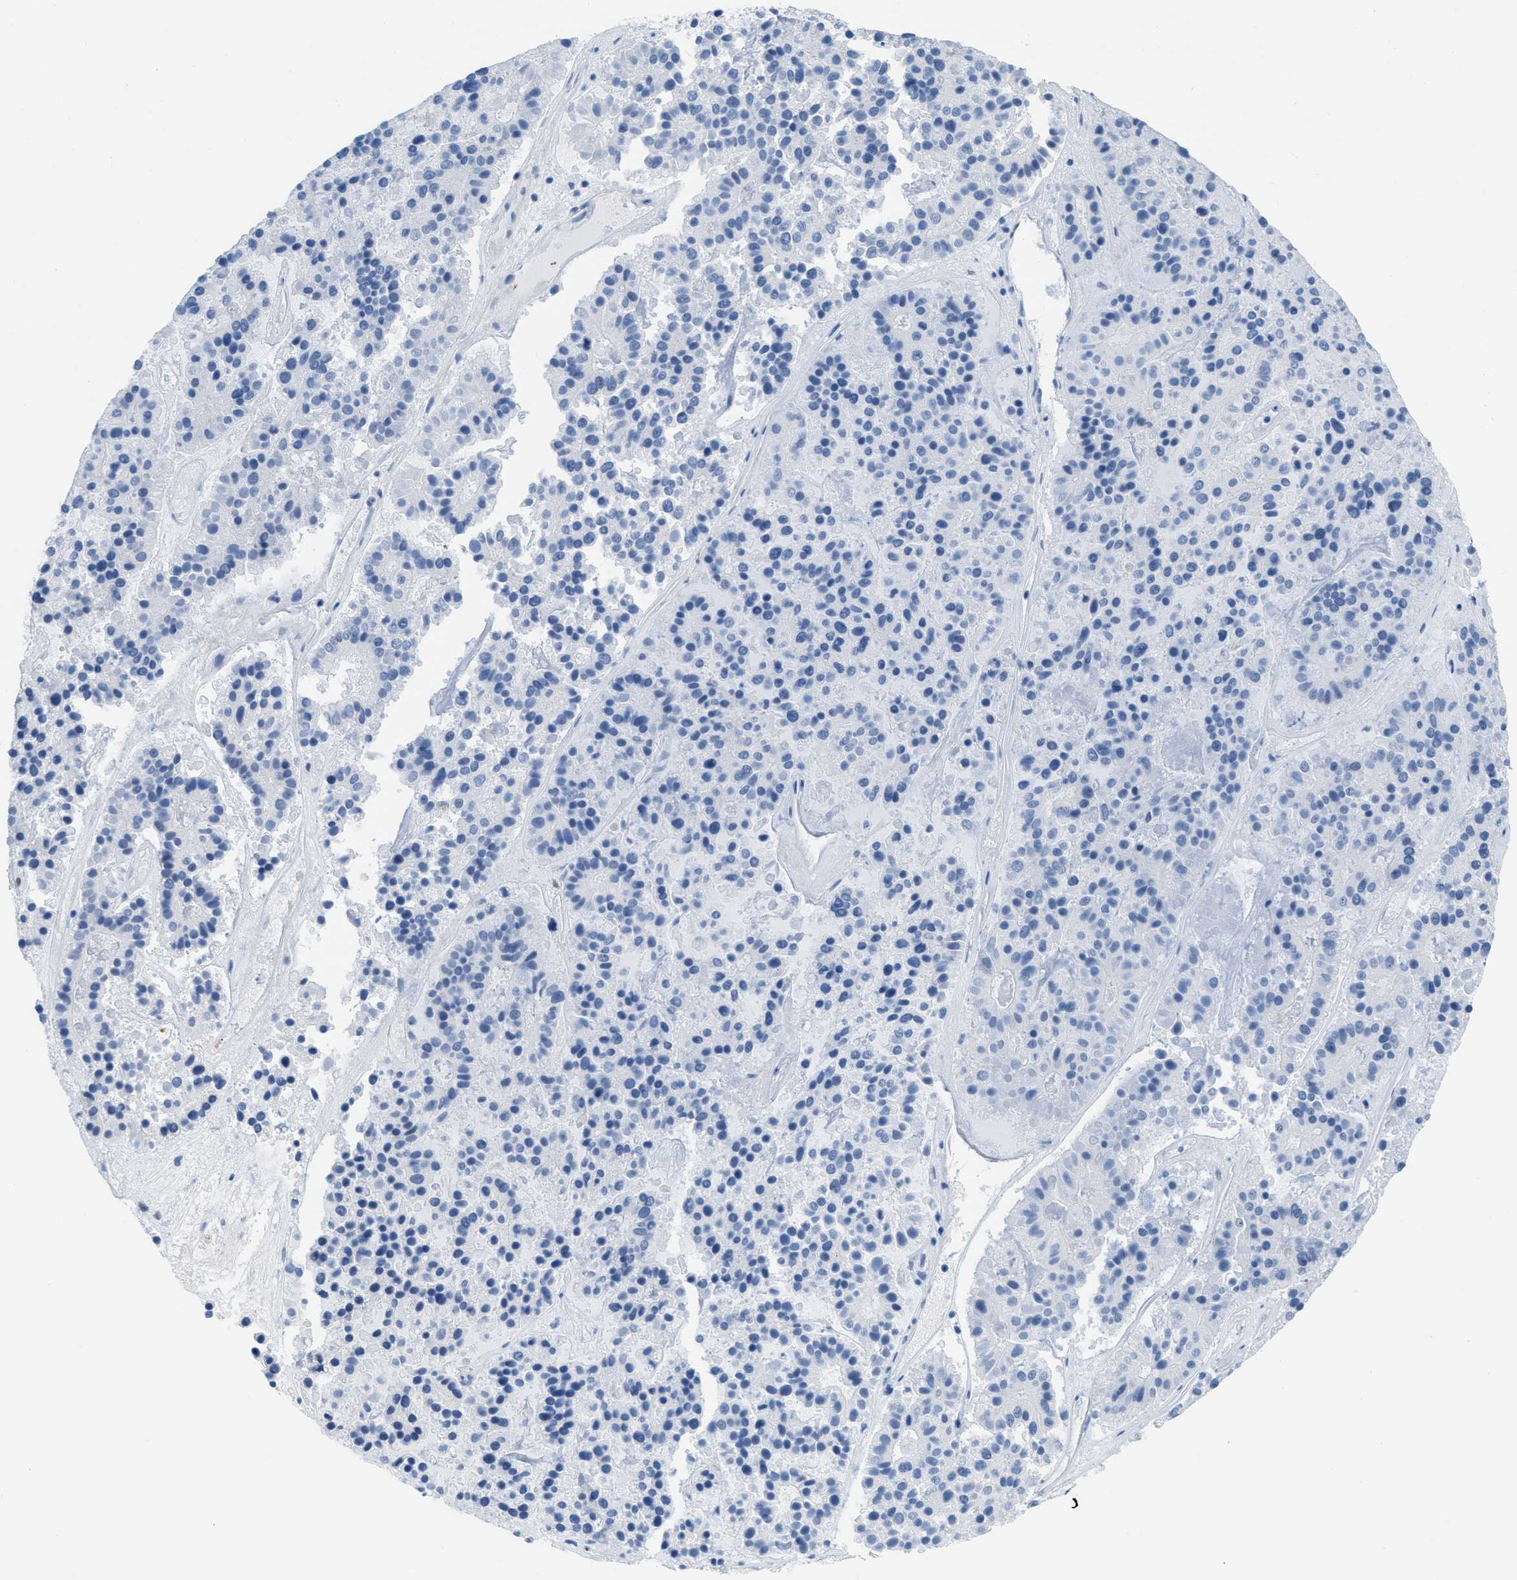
{"staining": {"intensity": "negative", "quantity": "none", "location": "none"}, "tissue": "pancreatic cancer", "cell_type": "Tumor cells", "image_type": "cancer", "snomed": [{"axis": "morphology", "description": "Adenocarcinoma, NOS"}, {"axis": "topography", "description": "Pancreas"}], "caption": "Protein analysis of adenocarcinoma (pancreatic) shows no significant expression in tumor cells.", "gene": "SLC12A1", "patient": {"sex": "male", "age": 50}}